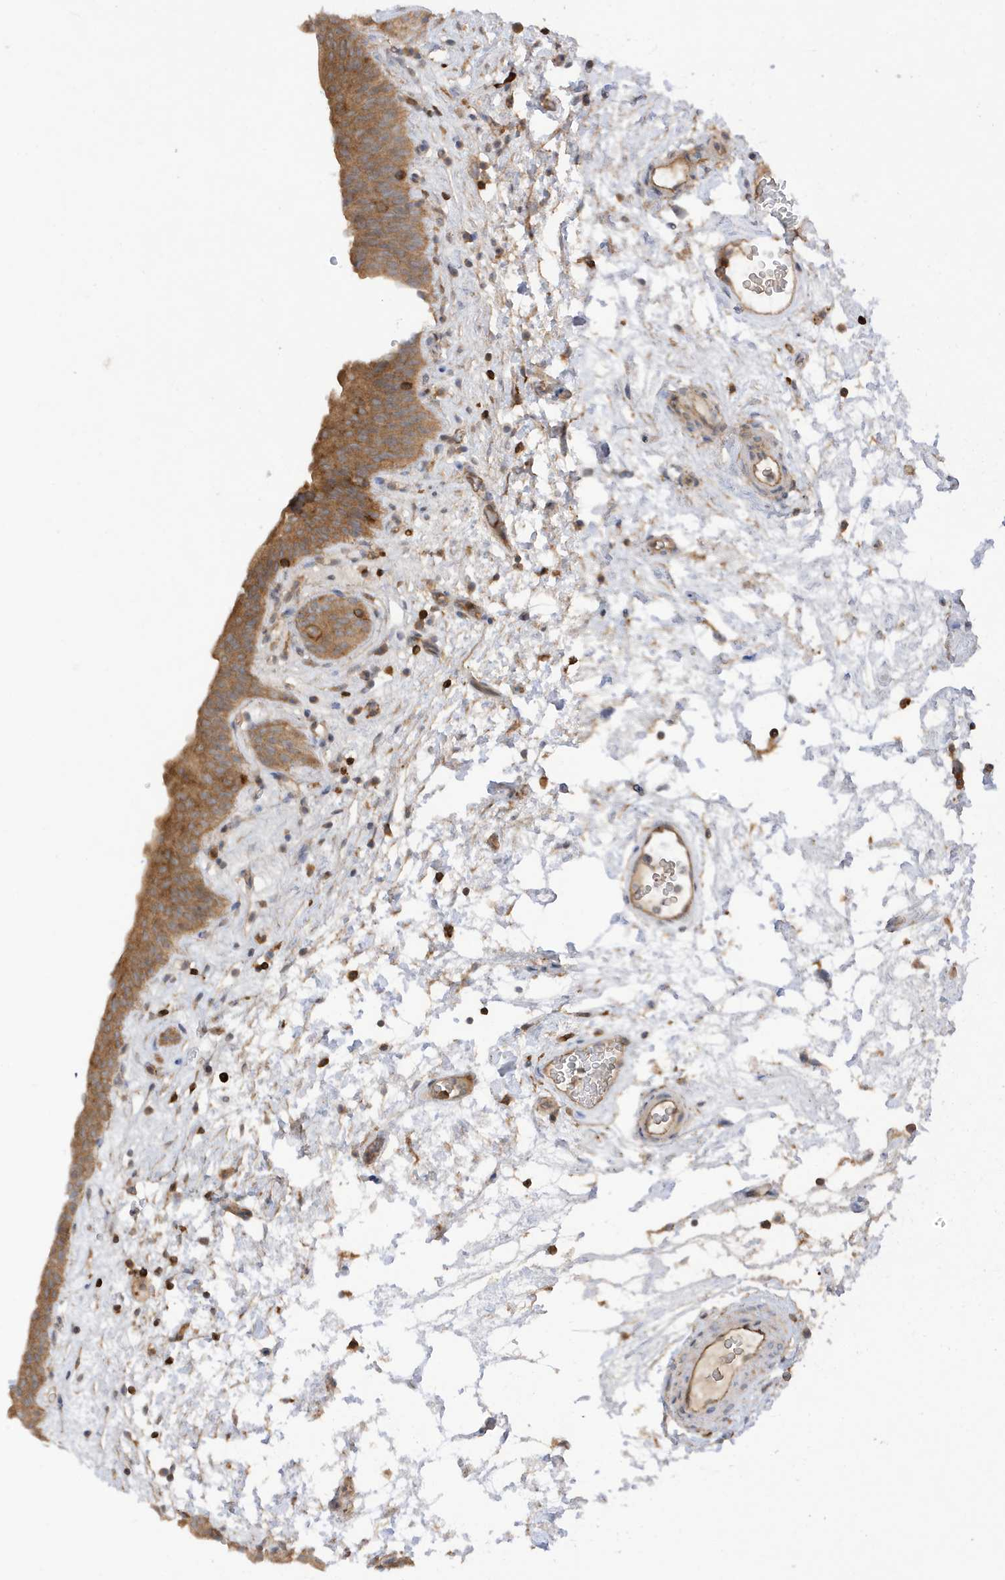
{"staining": {"intensity": "moderate", "quantity": "25%-75%", "location": "cytoplasmic/membranous"}, "tissue": "urinary bladder", "cell_type": "Urothelial cells", "image_type": "normal", "snomed": [{"axis": "morphology", "description": "Normal tissue, NOS"}, {"axis": "topography", "description": "Urinary bladder"}], "caption": "Normal urinary bladder shows moderate cytoplasmic/membranous staining in approximately 25%-75% of urothelial cells The staining was performed using DAB, with brown indicating positive protein expression. Nuclei are stained blue with hematoxylin..", "gene": "PHACTR2", "patient": {"sex": "male", "age": 83}}